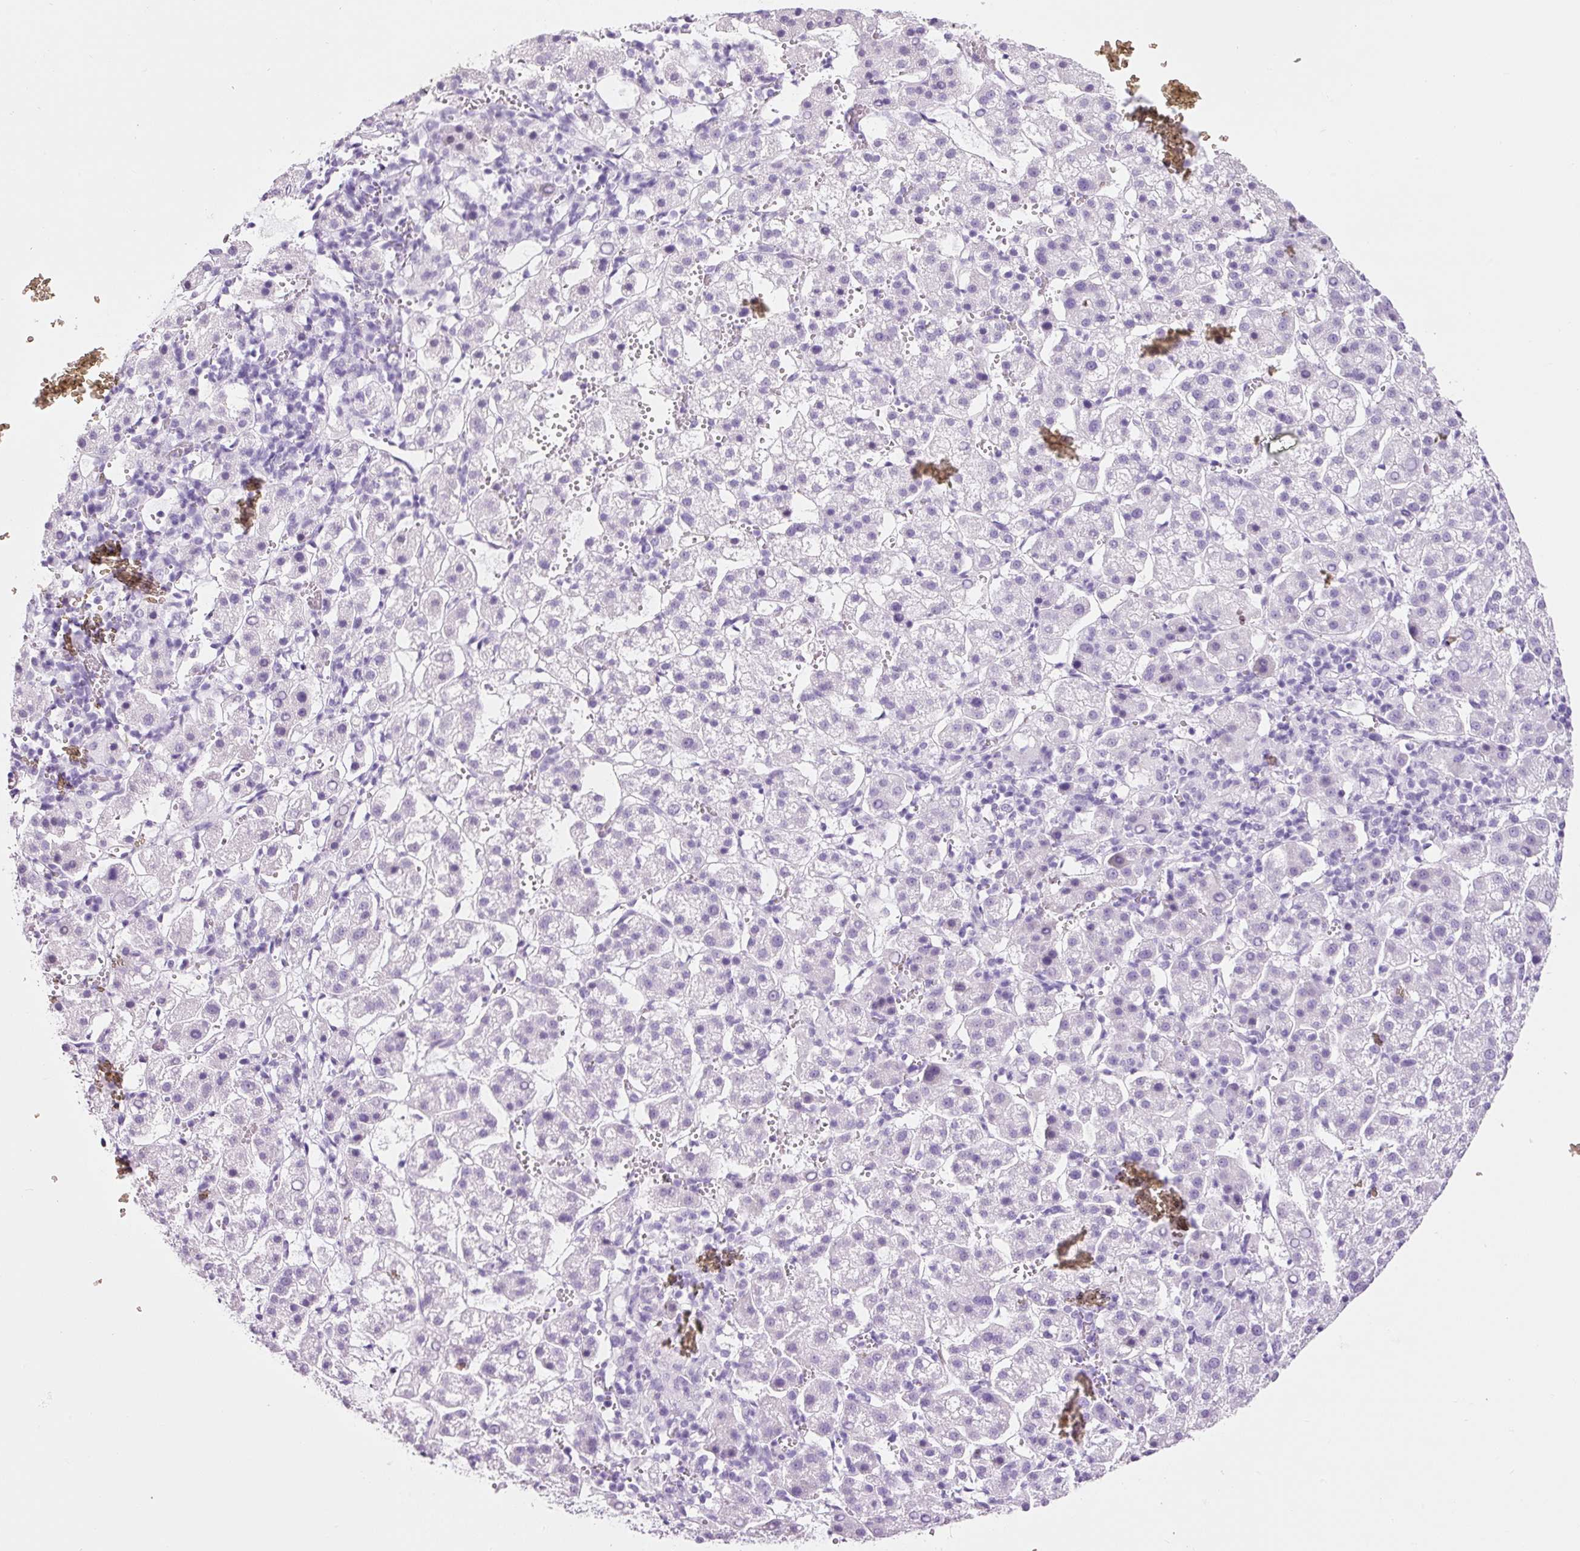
{"staining": {"intensity": "negative", "quantity": "none", "location": "none"}, "tissue": "liver cancer", "cell_type": "Tumor cells", "image_type": "cancer", "snomed": [{"axis": "morphology", "description": "Carcinoma, Hepatocellular, NOS"}, {"axis": "topography", "description": "Liver"}], "caption": "This is an IHC micrograph of human liver hepatocellular carcinoma. There is no staining in tumor cells.", "gene": "ADSS1", "patient": {"sex": "female", "age": 58}}